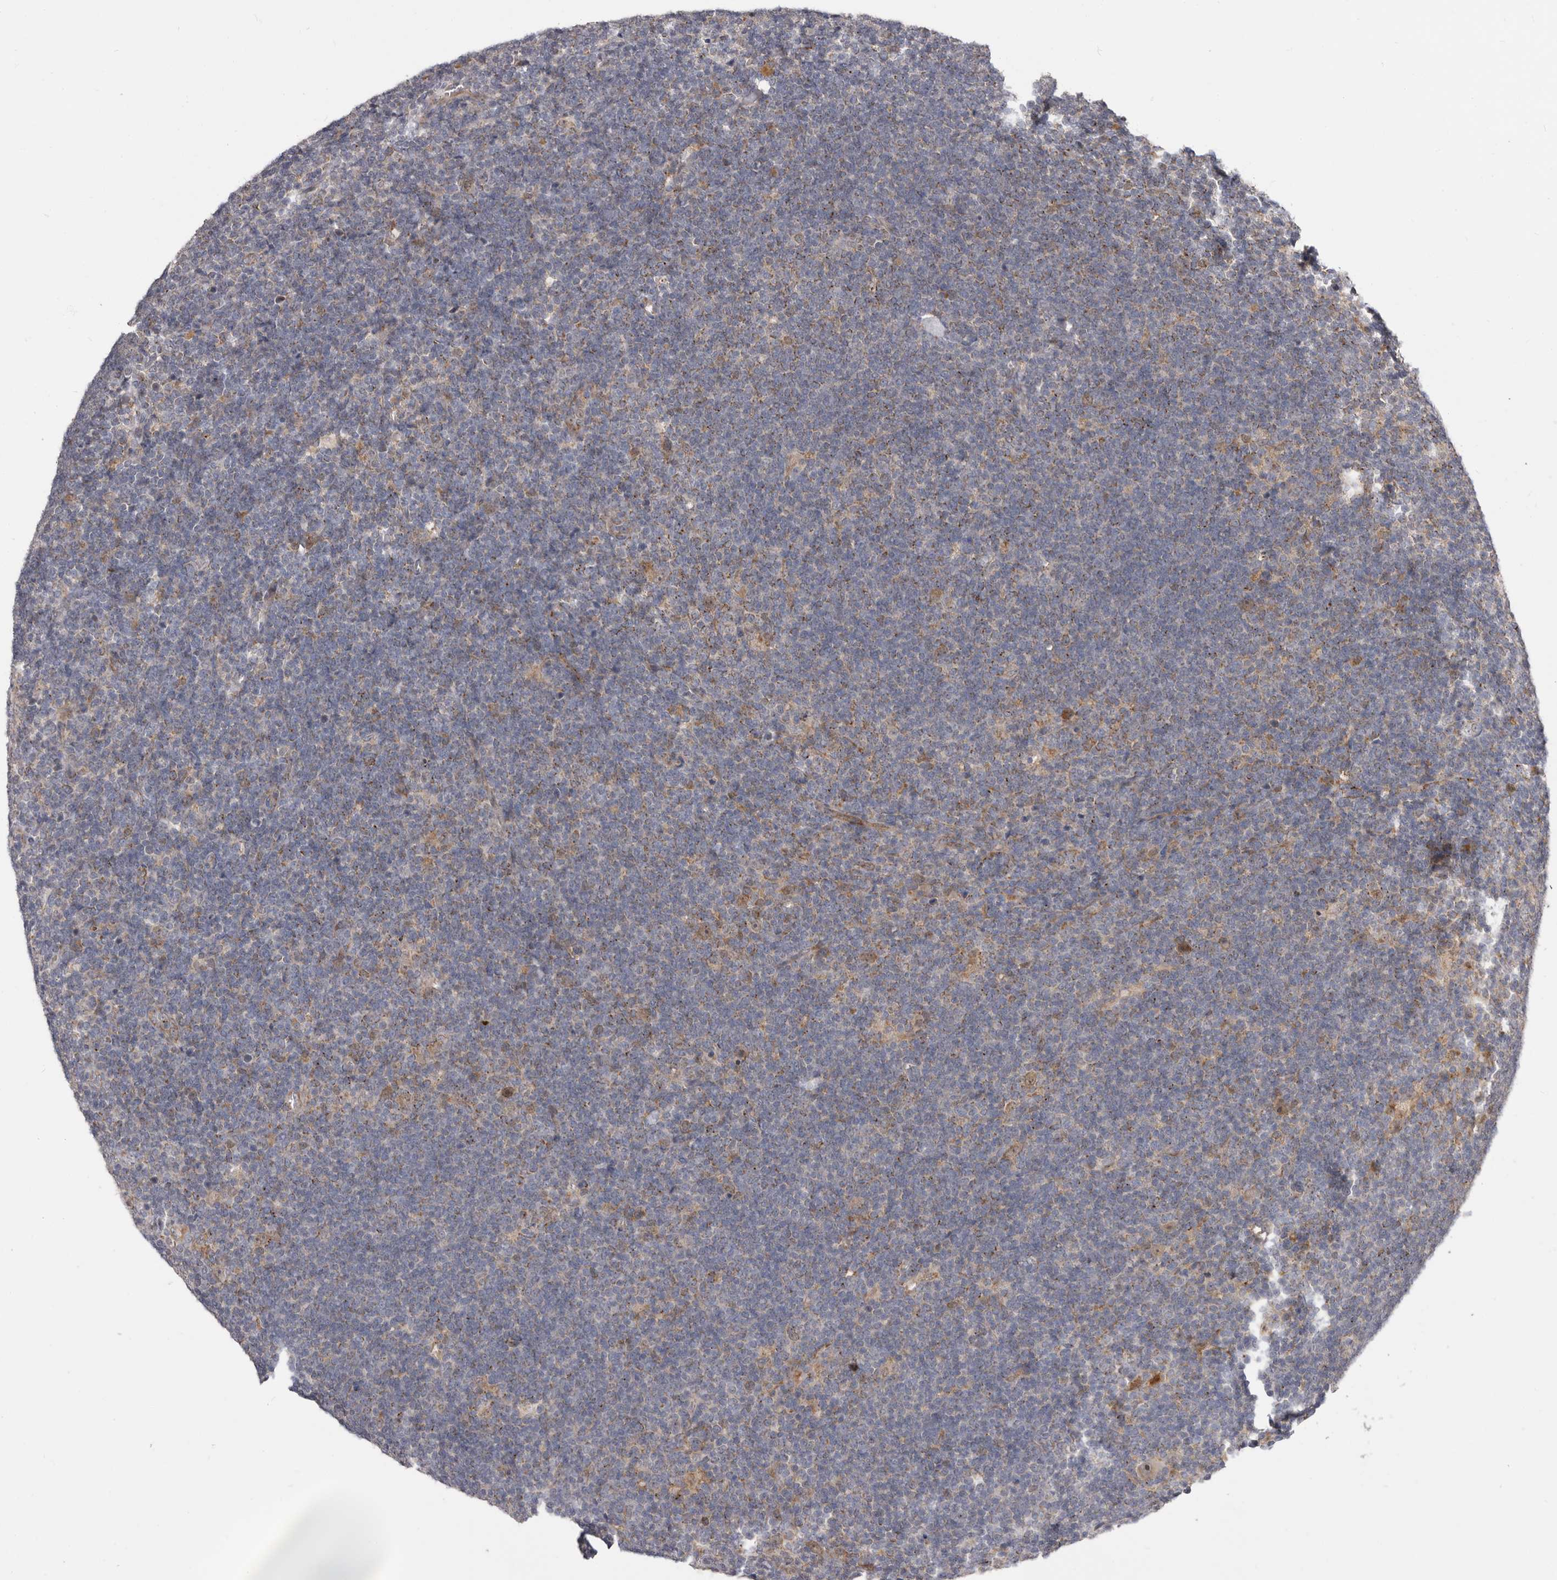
{"staining": {"intensity": "moderate", "quantity": ">75%", "location": "cytoplasmic/membranous"}, "tissue": "lymphoma", "cell_type": "Tumor cells", "image_type": "cancer", "snomed": [{"axis": "morphology", "description": "Hodgkin's disease, NOS"}, {"axis": "topography", "description": "Lymph node"}], "caption": "Immunohistochemistry (IHC) (DAB (3,3'-diaminobenzidine)) staining of human Hodgkin's disease shows moderate cytoplasmic/membranous protein positivity in about >75% of tumor cells.", "gene": "SMC4", "patient": {"sex": "female", "age": 57}}